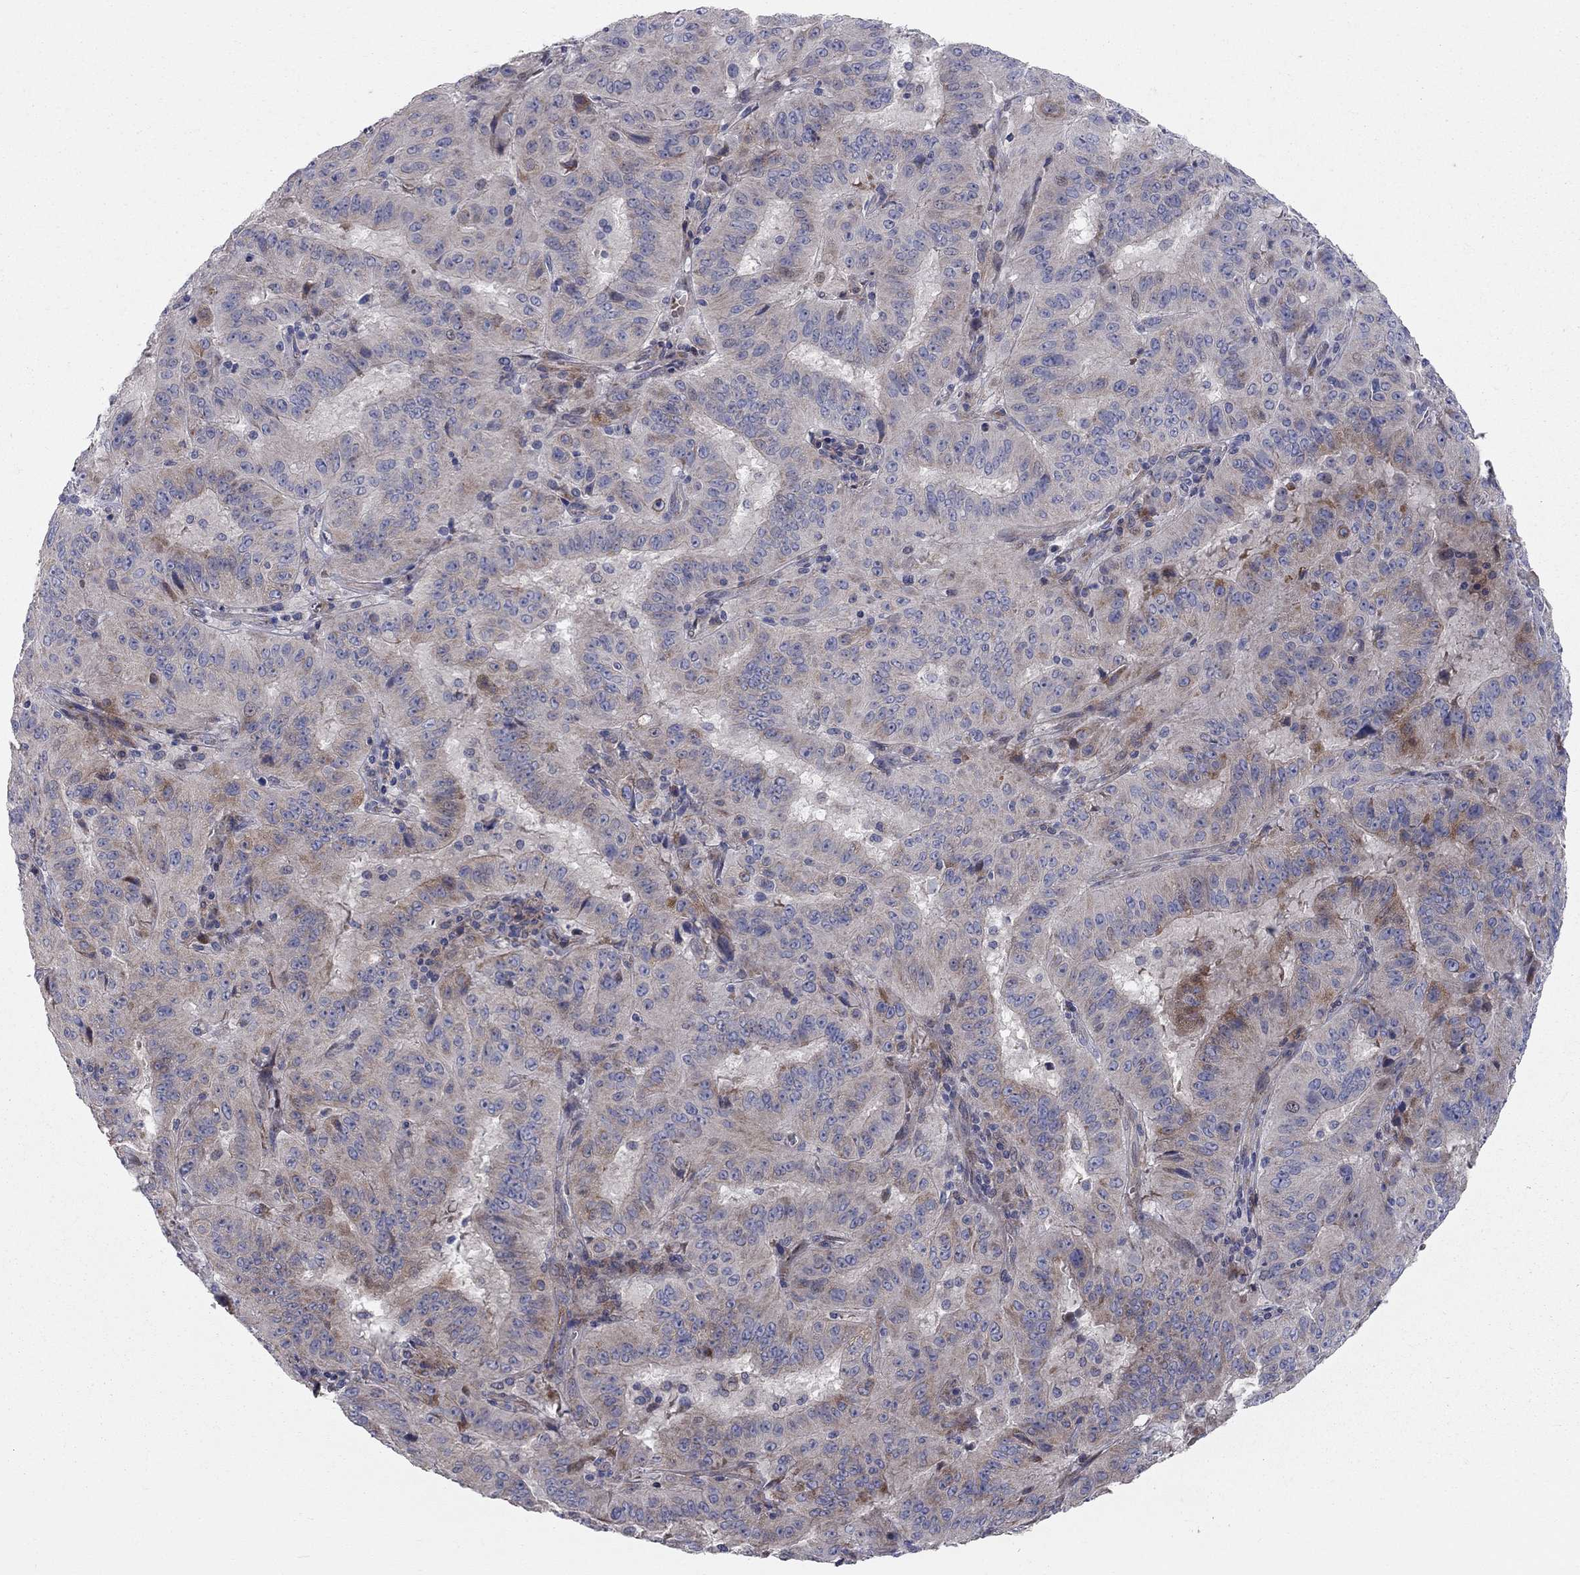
{"staining": {"intensity": "strong", "quantity": "<25%", "location": "cytoplasmic/membranous"}, "tissue": "pancreatic cancer", "cell_type": "Tumor cells", "image_type": "cancer", "snomed": [{"axis": "morphology", "description": "Adenocarcinoma, NOS"}, {"axis": "topography", "description": "Pancreas"}], "caption": "A medium amount of strong cytoplasmic/membranous expression is identified in about <25% of tumor cells in pancreatic cancer tissue. (IHC, brightfield microscopy, high magnification).", "gene": "KANSL1L", "patient": {"sex": "male", "age": 63}}